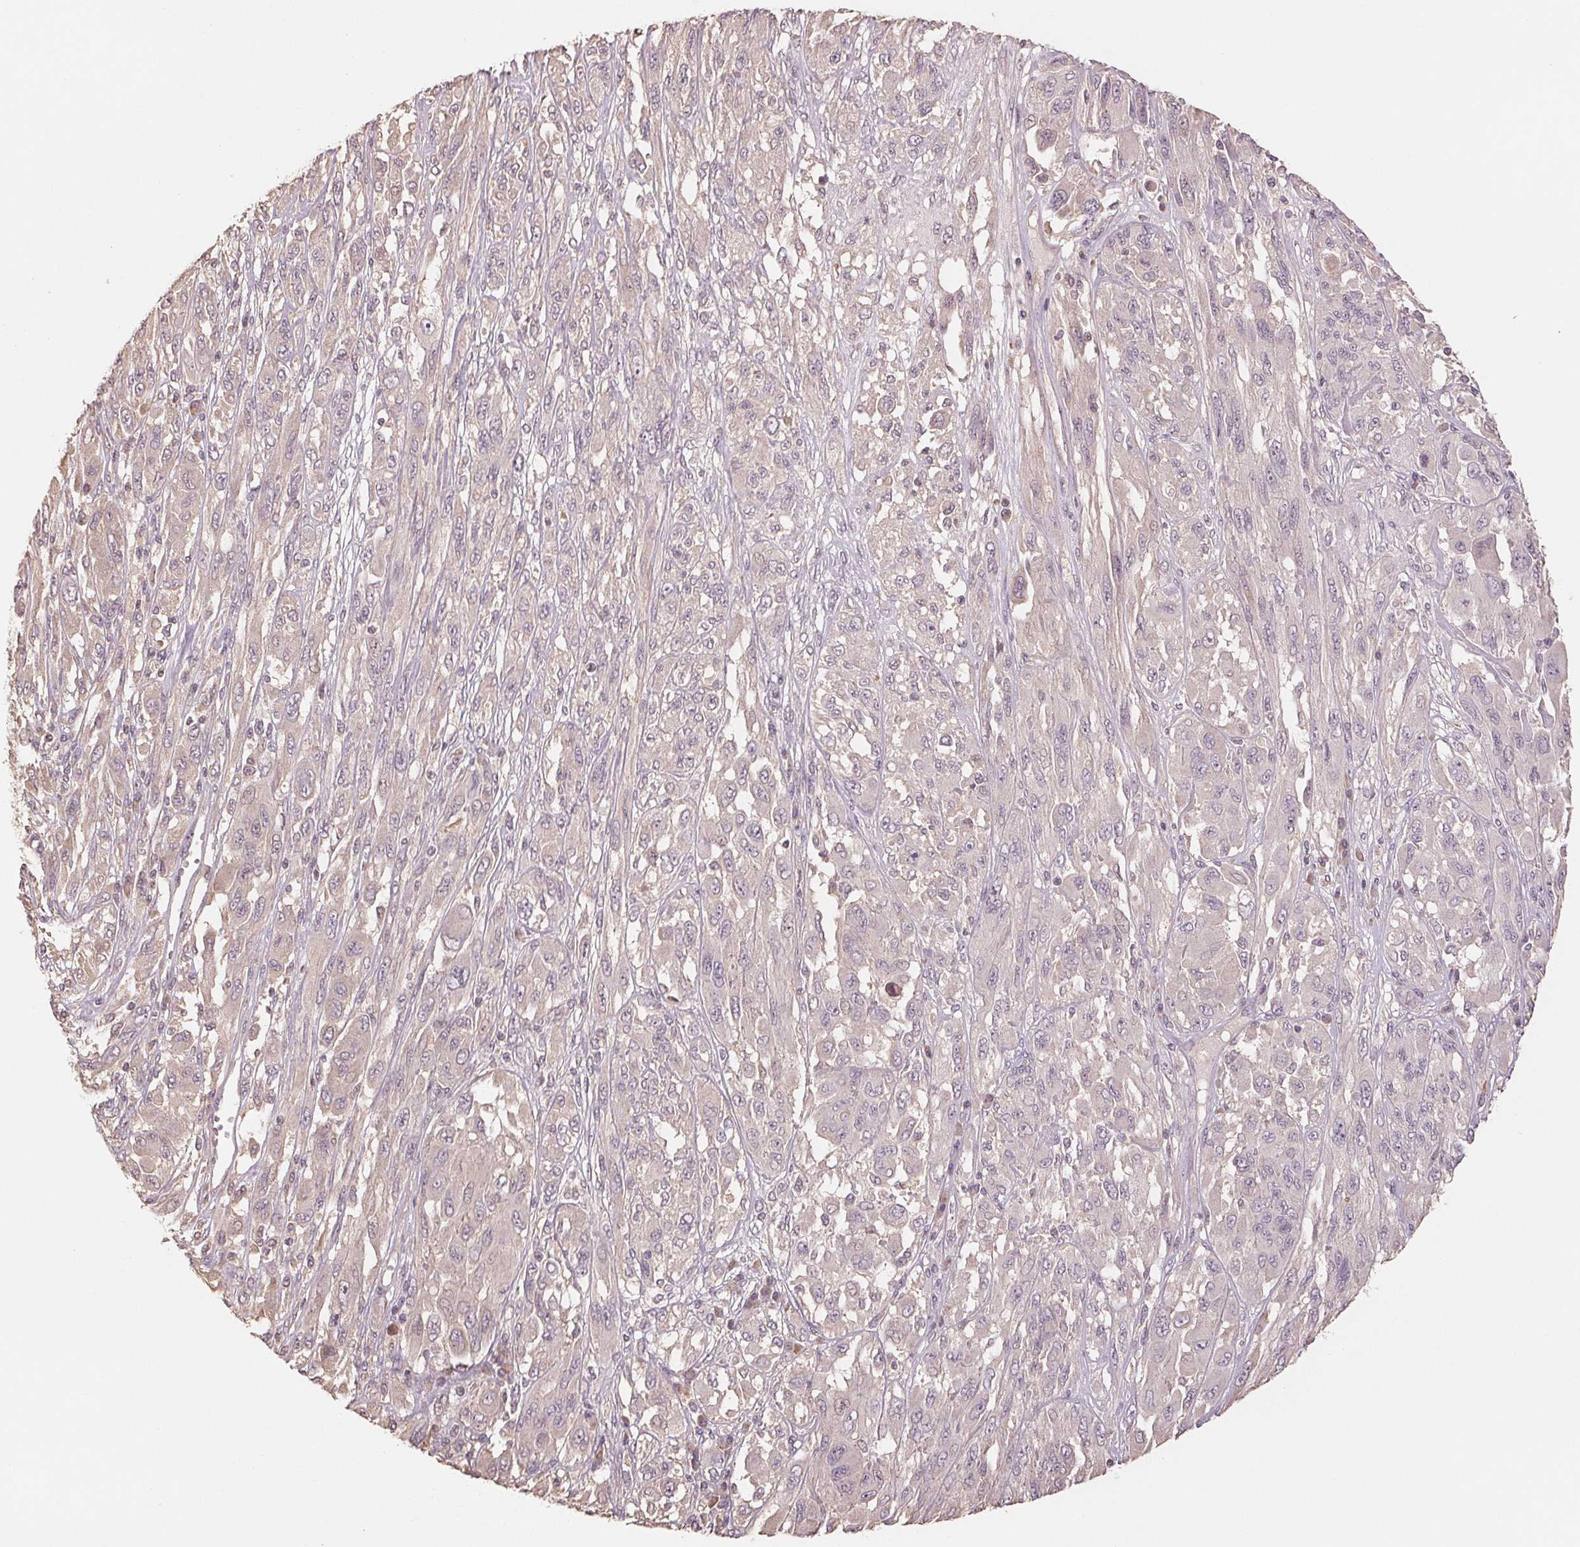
{"staining": {"intensity": "negative", "quantity": "none", "location": "none"}, "tissue": "melanoma", "cell_type": "Tumor cells", "image_type": "cancer", "snomed": [{"axis": "morphology", "description": "Malignant melanoma, NOS"}, {"axis": "topography", "description": "Skin"}], "caption": "Immunohistochemistry of melanoma reveals no positivity in tumor cells. (DAB immunohistochemistry visualized using brightfield microscopy, high magnification).", "gene": "COX14", "patient": {"sex": "female", "age": 91}}